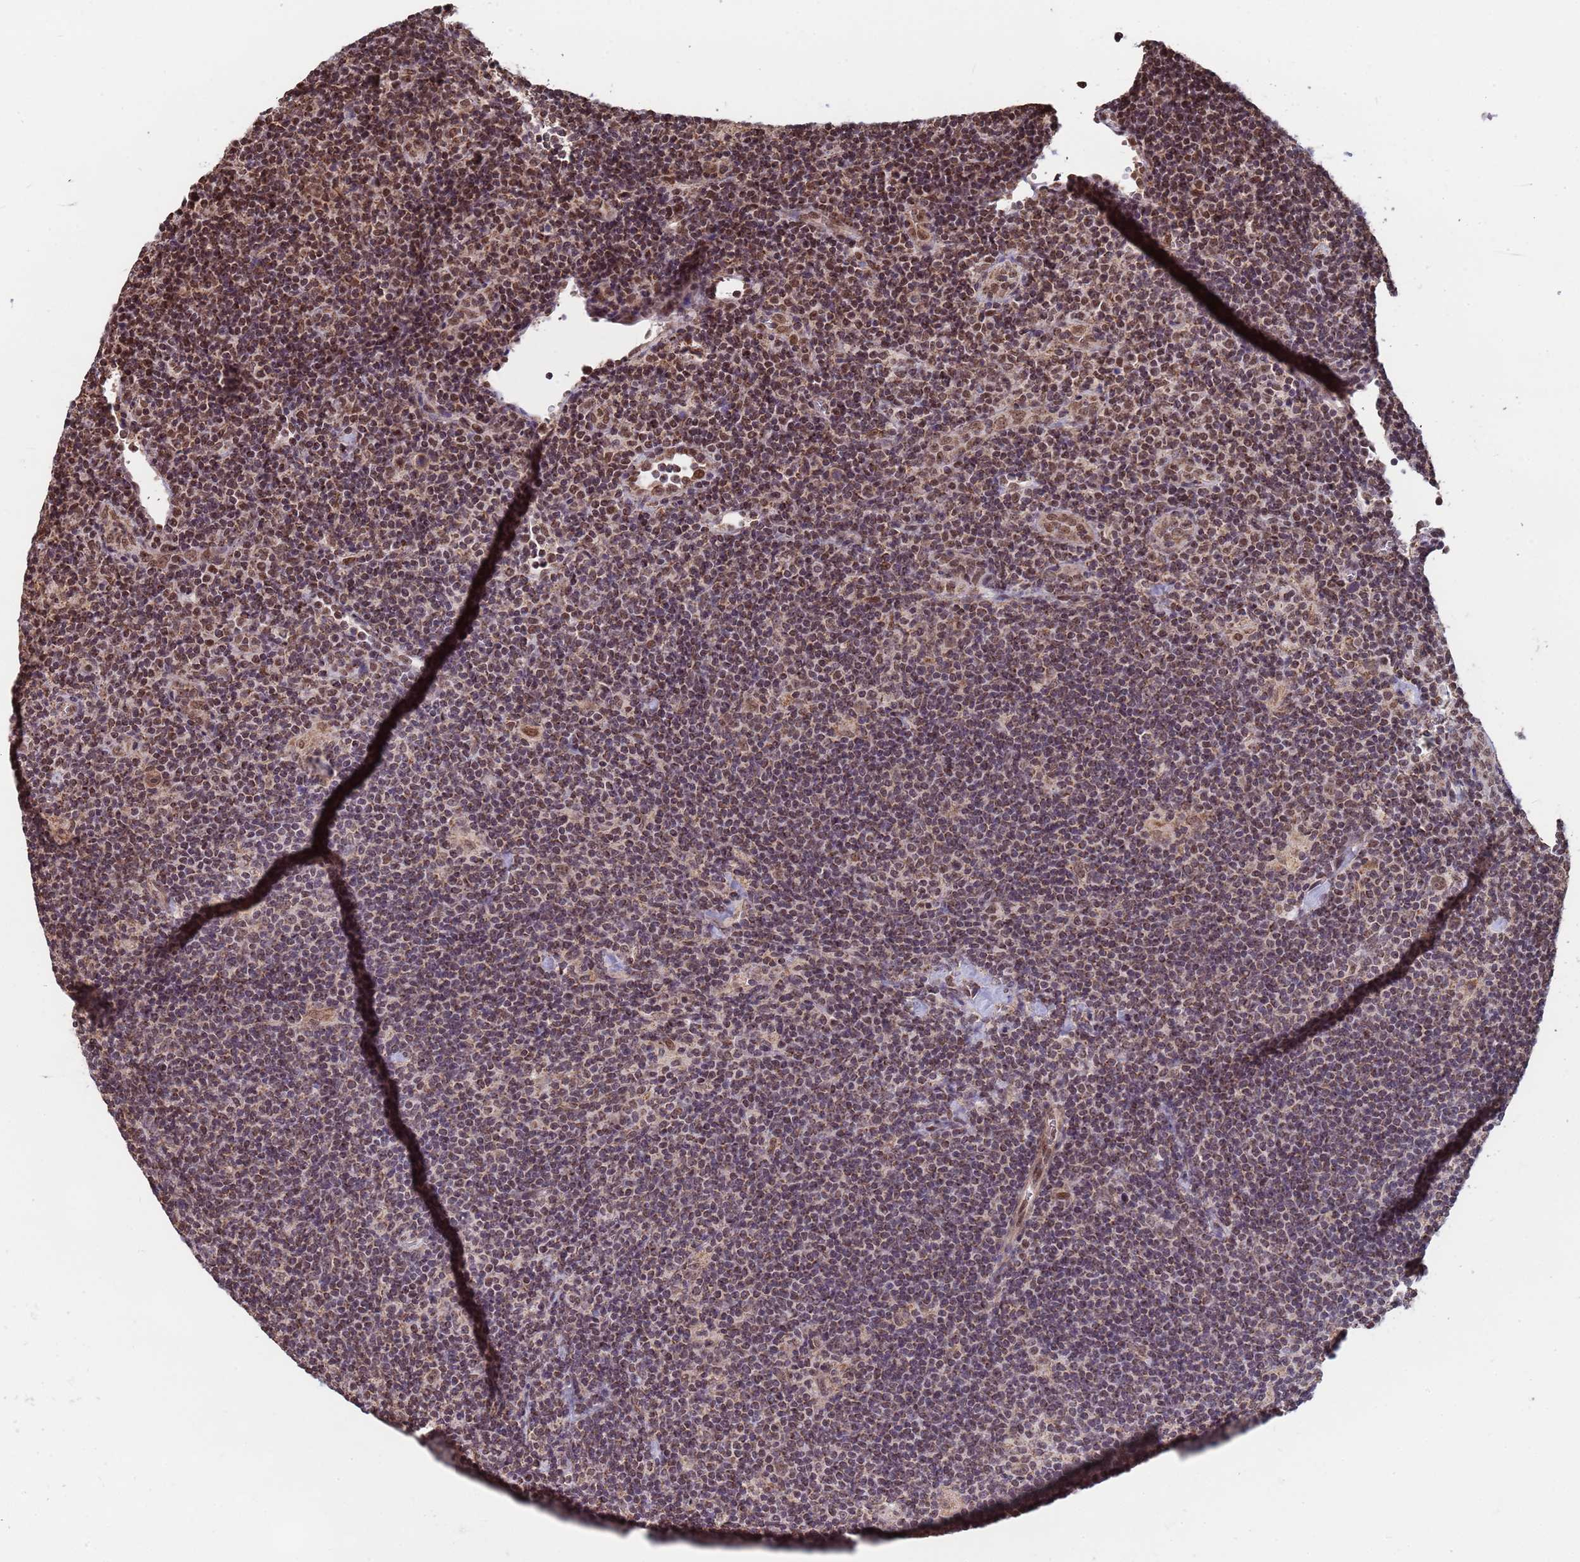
{"staining": {"intensity": "moderate", "quantity": ">75%", "location": "cytoplasmic/membranous,nuclear"}, "tissue": "lymphoma", "cell_type": "Tumor cells", "image_type": "cancer", "snomed": [{"axis": "morphology", "description": "Hodgkin's disease, NOS"}, {"axis": "topography", "description": "Lymph node"}], "caption": "Brown immunohistochemical staining in human lymphoma exhibits moderate cytoplasmic/membranous and nuclear staining in approximately >75% of tumor cells. Nuclei are stained in blue.", "gene": "DENND2B", "patient": {"sex": "female", "age": 57}}